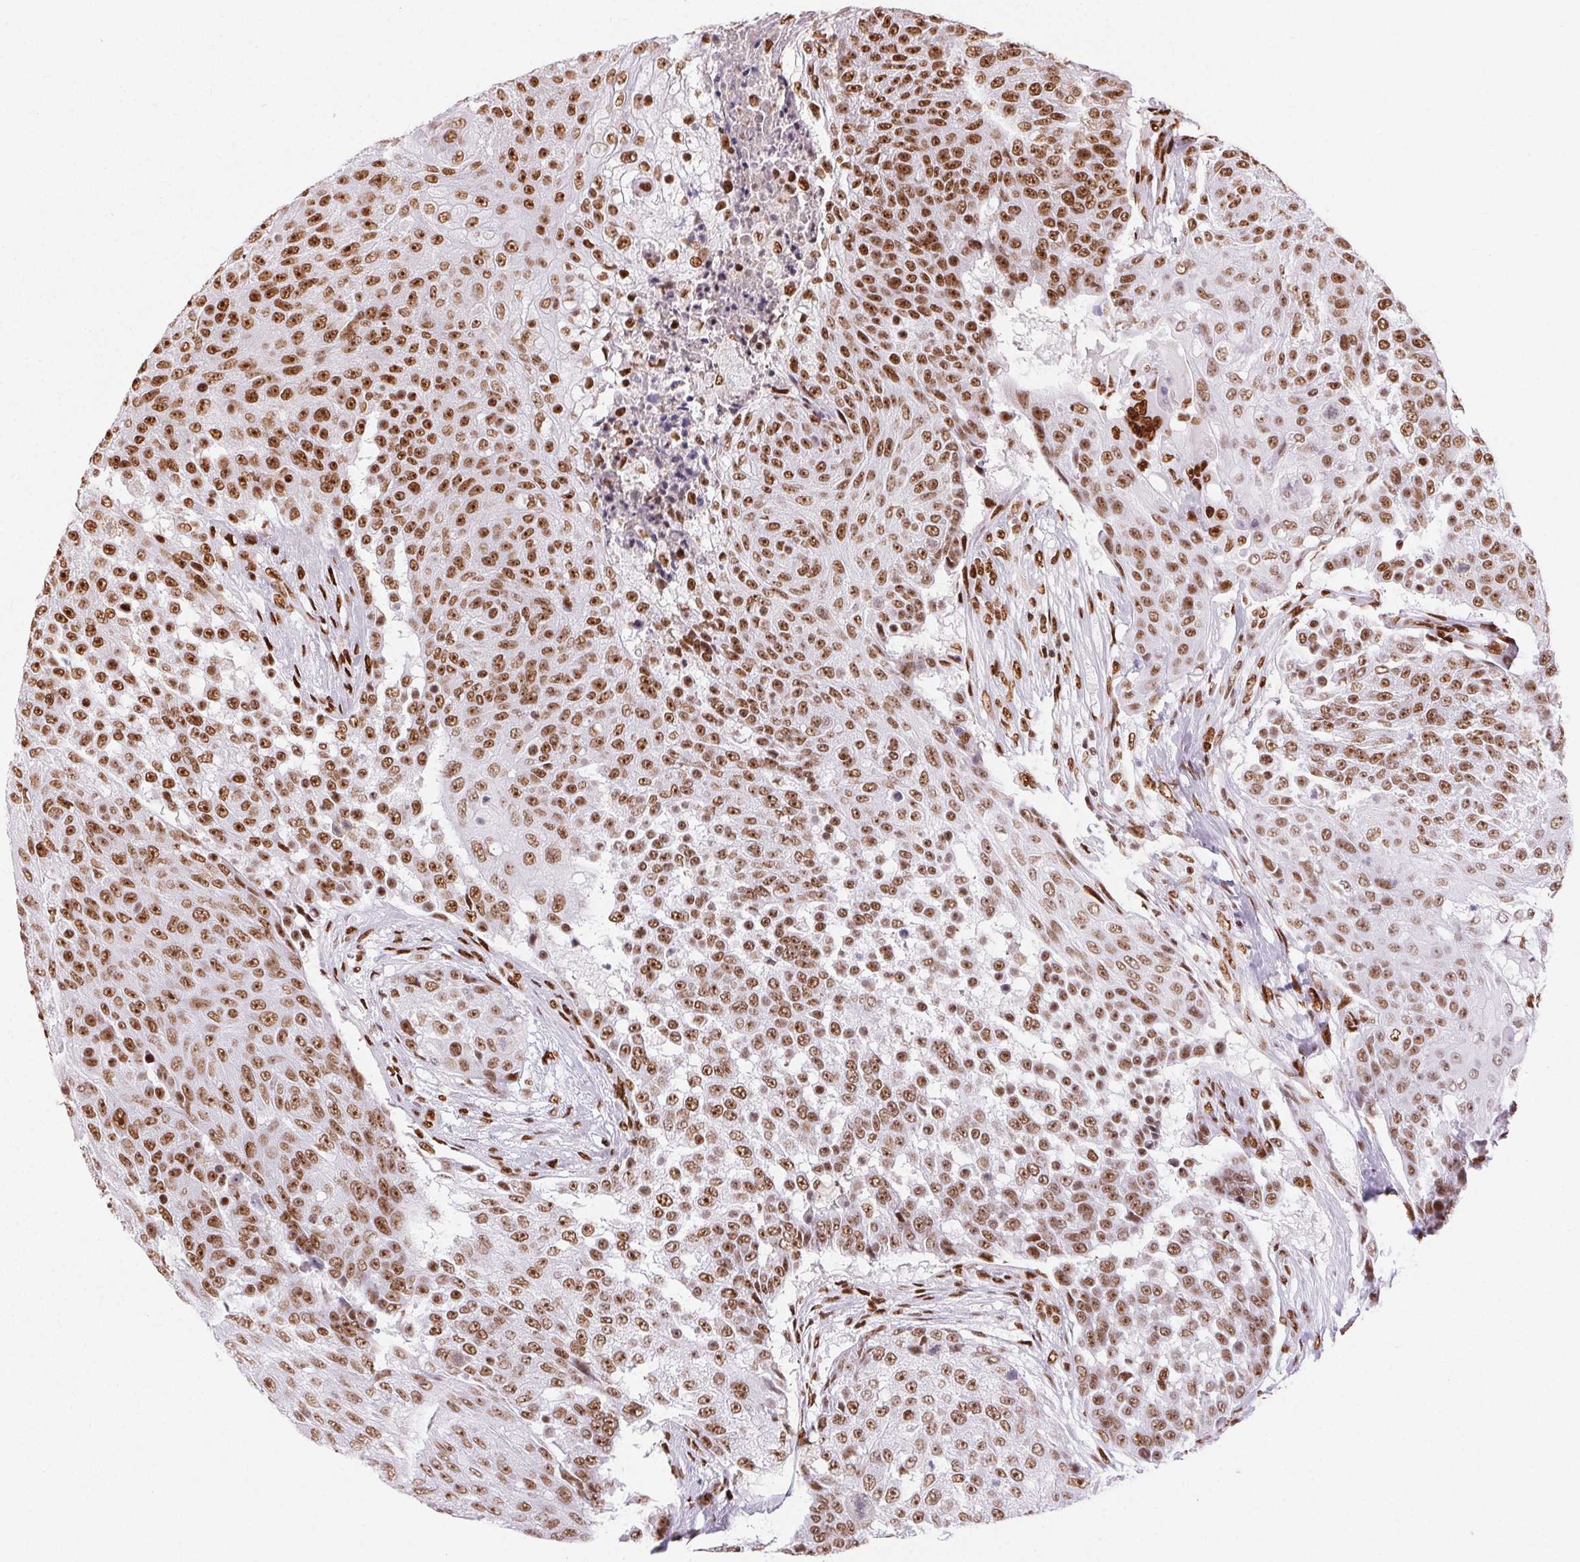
{"staining": {"intensity": "moderate", "quantity": ">75%", "location": "nuclear"}, "tissue": "urothelial cancer", "cell_type": "Tumor cells", "image_type": "cancer", "snomed": [{"axis": "morphology", "description": "Urothelial carcinoma, High grade"}, {"axis": "topography", "description": "Urinary bladder"}], "caption": "Brown immunohistochemical staining in urothelial cancer exhibits moderate nuclear expression in about >75% of tumor cells.", "gene": "ZNF80", "patient": {"sex": "female", "age": 63}}